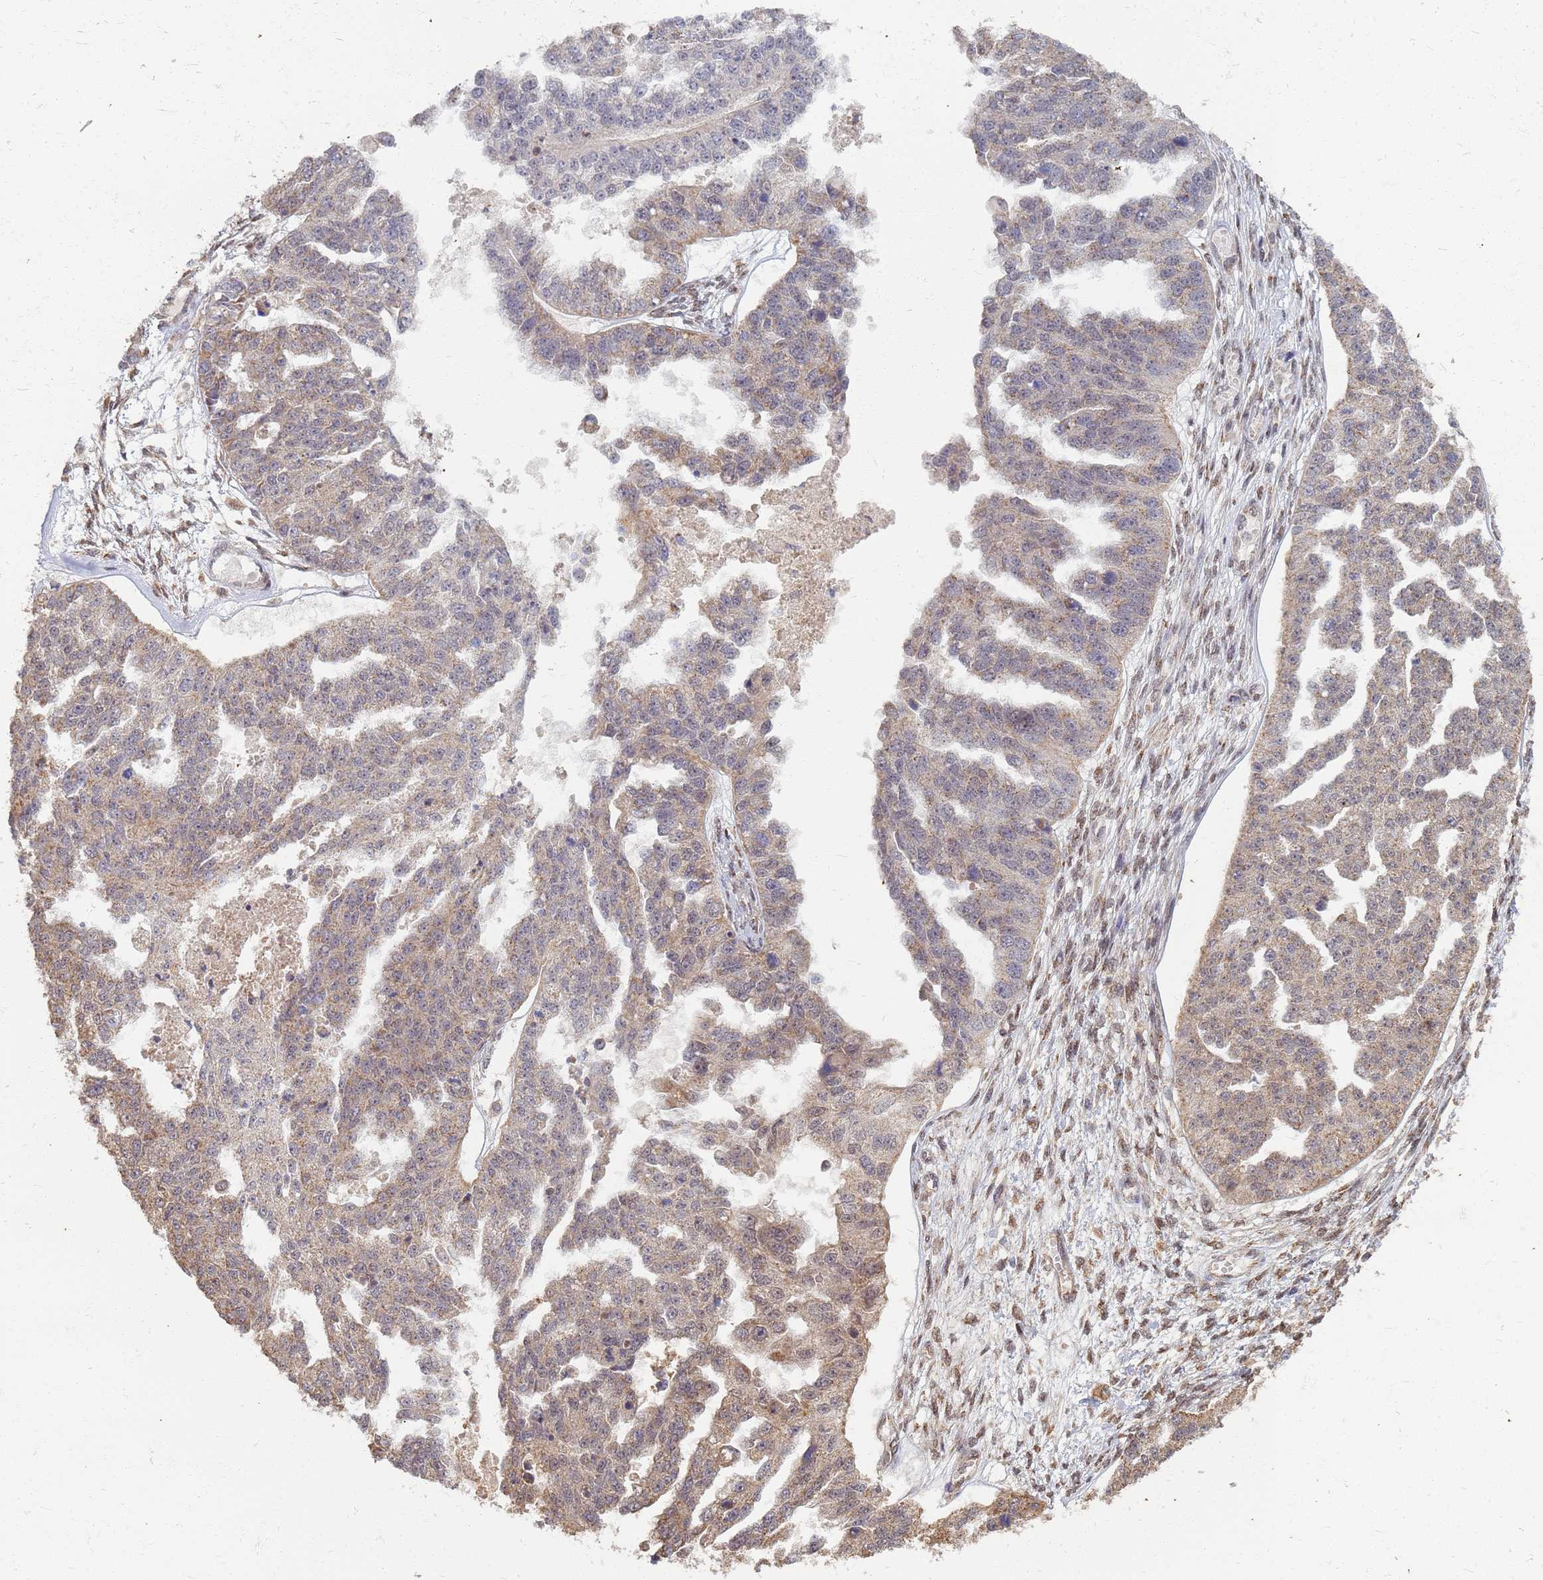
{"staining": {"intensity": "moderate", "quantity": "25%-75%", "location": "cytoplasmic/membranous"}, "tissue": "ovarian cancer", "cell_type": "Tumor cells", "image_type": "cancer", "snomed": [{"axis": "morphology", "description": "Cystadenocarcinoma, serous, NOS"}, {"axis": "topography", "description": "Ovary"}], "caption": "Human ovarian cancer stained with a brown dye exhibits moderate cytoplasmic/membranous positive staining in about 25%-75% of tumor cells.", "gene": "ITGB4", "patient": {"sex": "female", "age": 58}}